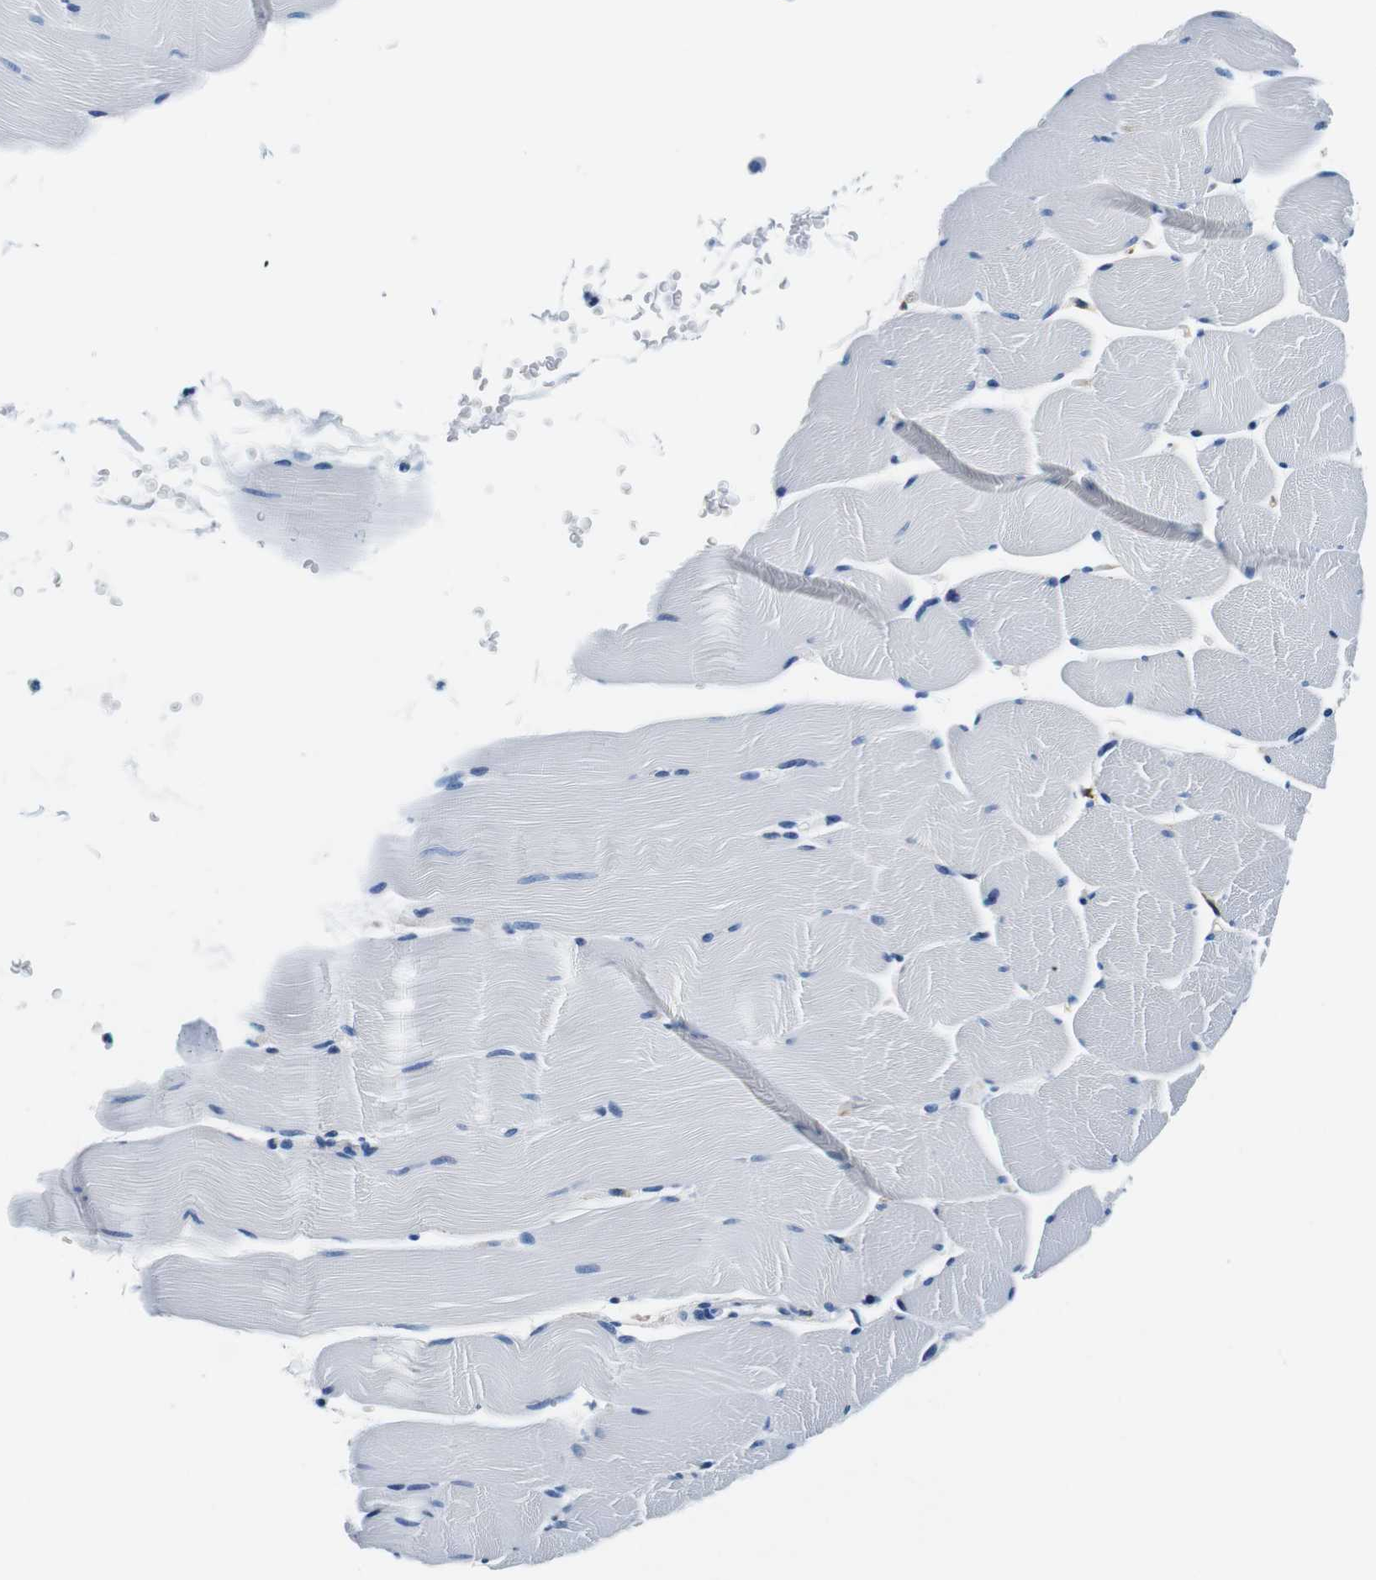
{"staining": {"intensity": "negative", "quantity": "none", "location": "none"}, "tissue": "skeletal muscle", "cell_type": "Myocytes", "image_type": "normal", "snomed": [{"axis": "morphology", "description": "Normal tissue, NOS"}, {"axis": "topography", "description": "Skeletal muscle"}], "caption": "This is a photomicrograph of immunohistochemistry staining of normal skeletal muscle, which shows no expression in myocytes.", "gene": "HLA", "patient": {"sex": "male", "age": 62}}